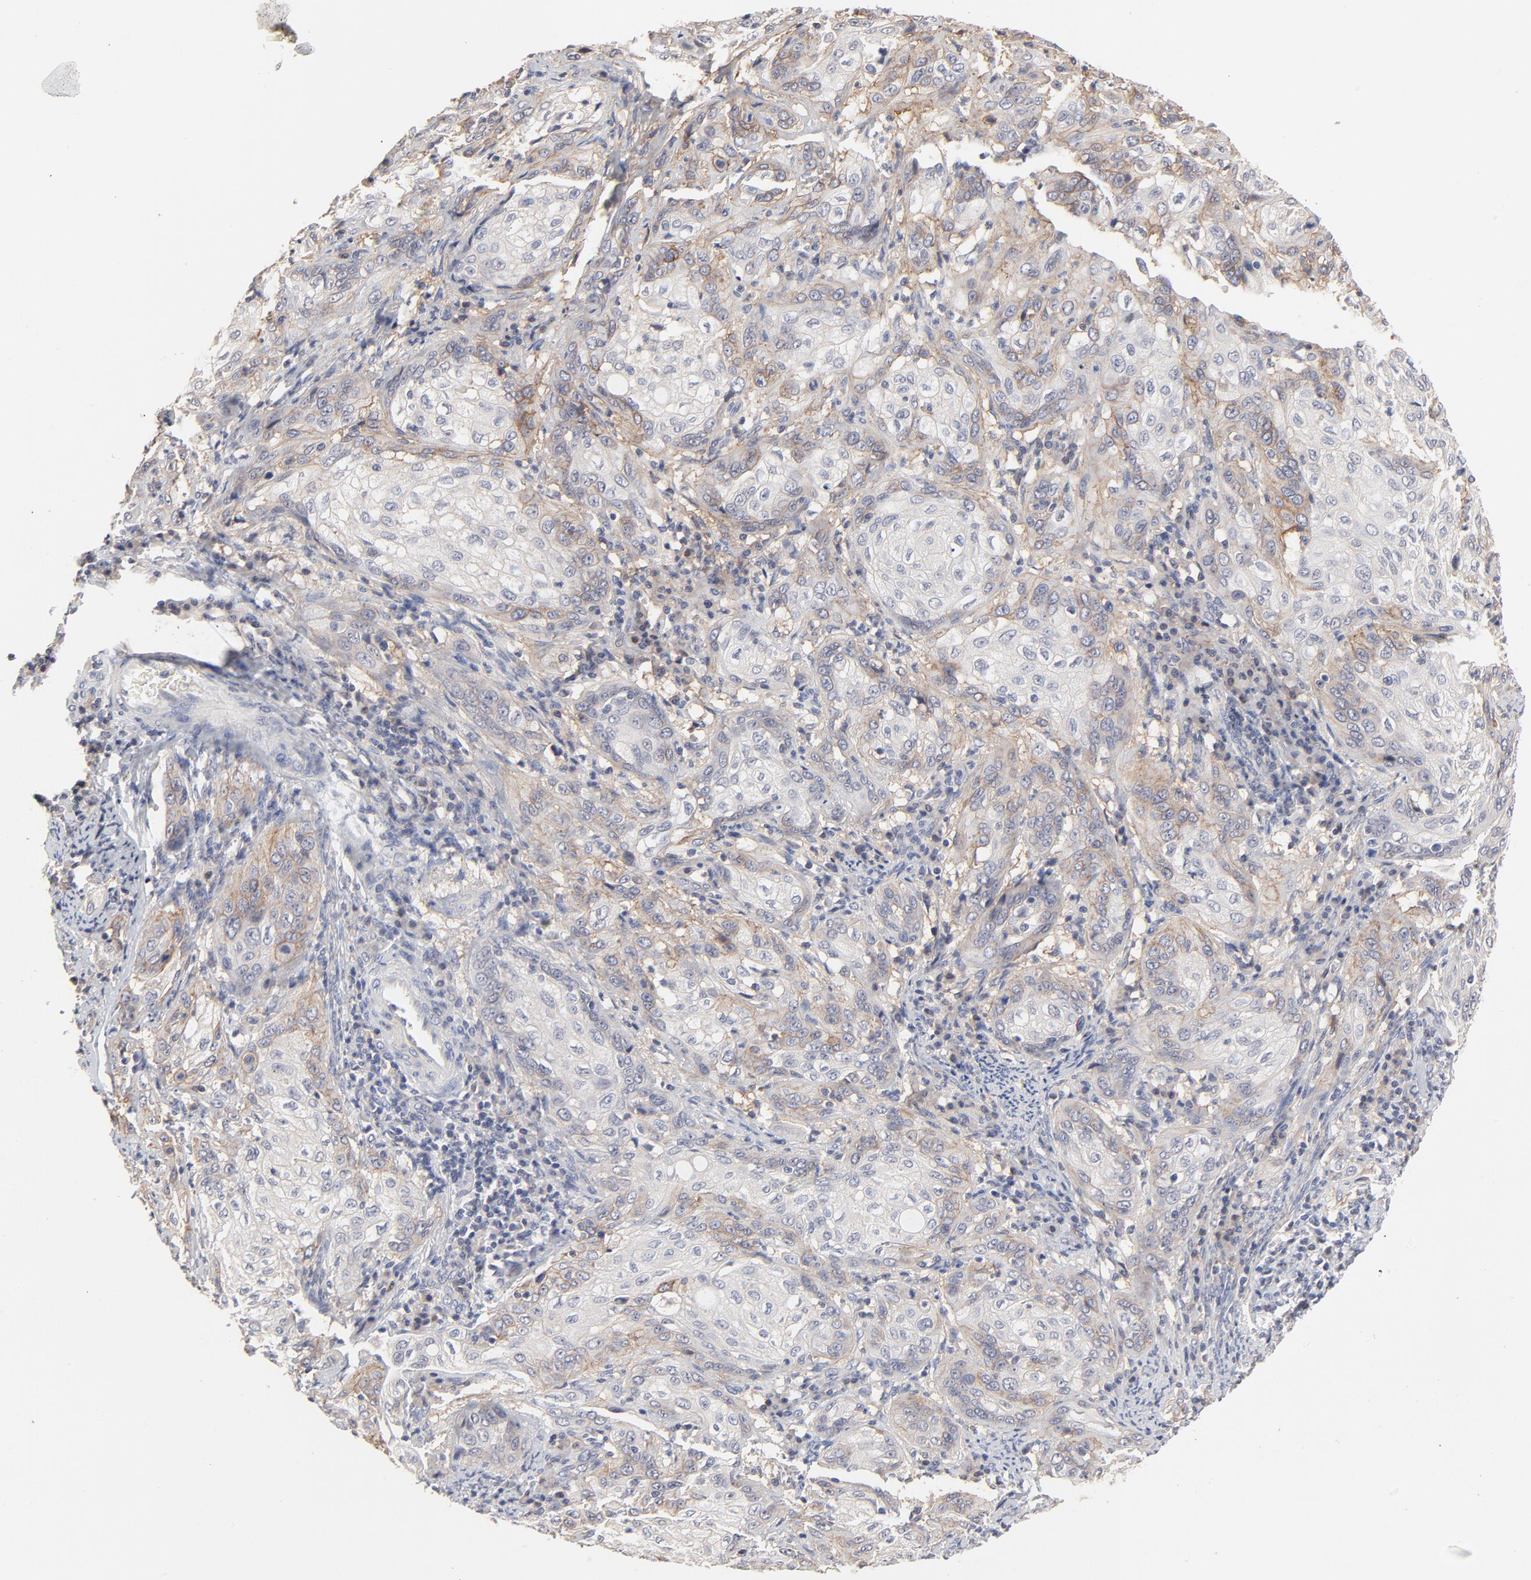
{"staining": {"intensity": "moderate", "quantity": "25%-75%", "location": "cytoplasmic/membranous"}, "tissue": "cervical cancer", "cell_type": "Tumor cells", "image_type": "cancer", "snomed": [{"axis": "morphology", "description": "Squamous cell carcinoma, NOS"}, {"axis": "topography", "description": "Cervix"}], "caption": "High-magnification brightfield microscopy of cervical squamous cell carcinoma stained with DAB (brown) and counterstained with hematoxylin (blue). tumor cells exhibit moderate cytoplasmic/membranous positivity is present in about25%-75% of cells.", "gene": "SLC16A1", "patient": {"sex": "female", "age": 41}}